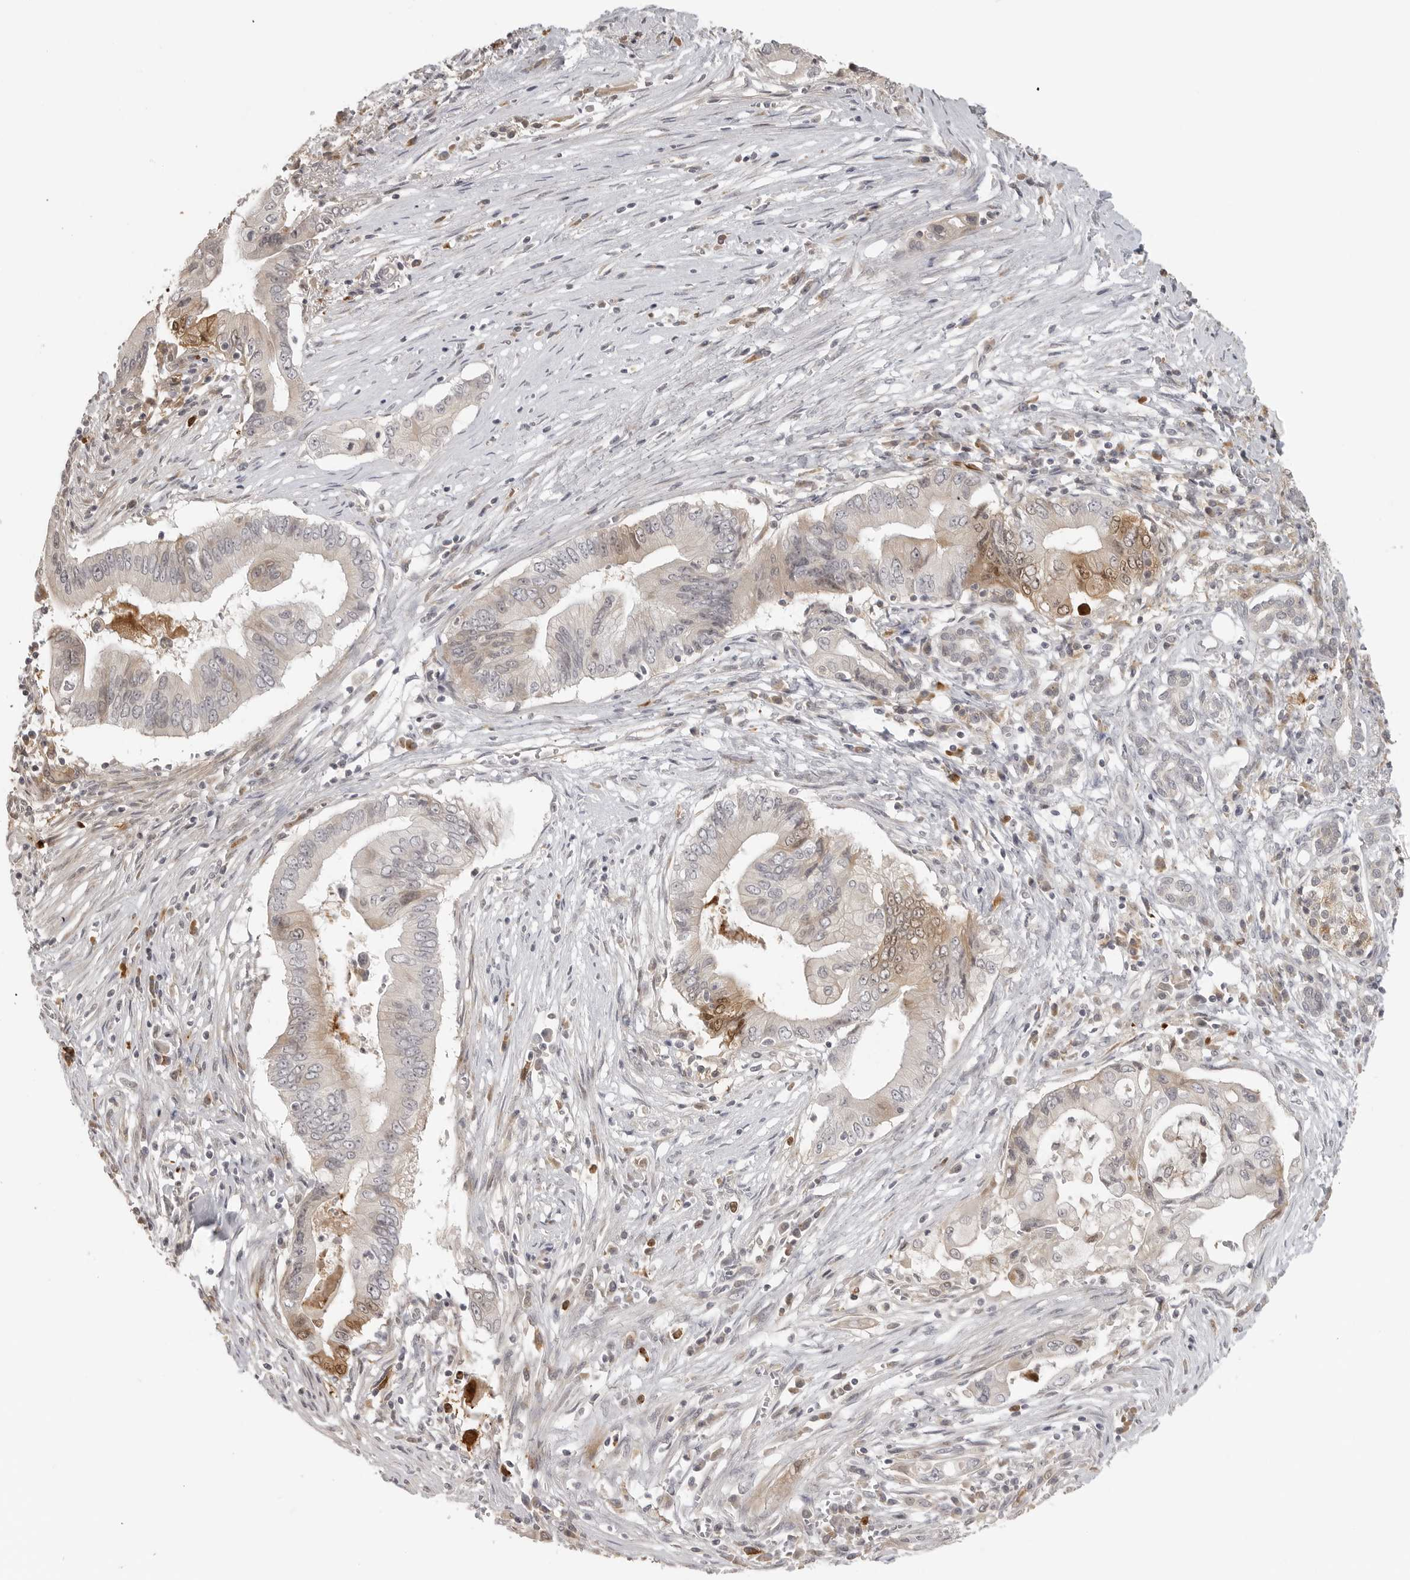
{"staining": {"intensity": "moderate", "quantity": "<25%", "location": "cytoplasmic/membranous,nuclear"}, "tissue": "pancreatic cancer", "cell_type": "Tumor cells", "image_type": "cancer", "snomed": [{"axis": "morphology", "description": "Adenocarcinoma, NOS"}, {"axis": "topography", "description": "Pancreas"}], "caption": "Pancreatic cancer (adenocarcinoma) tissue reveals moderate cytoplasmic/membranous and nuclear positivity in approximately <25% of tumor cells, visualized by immunohistochemistry. (Stains: DAB (3,3'-diaminobenzidine) in brown, nuclei in blue, Microscopy: brightfield microscopy at high magnification).", "gene": "IDO1", "patient": {"sex": "male", "age": 78}}